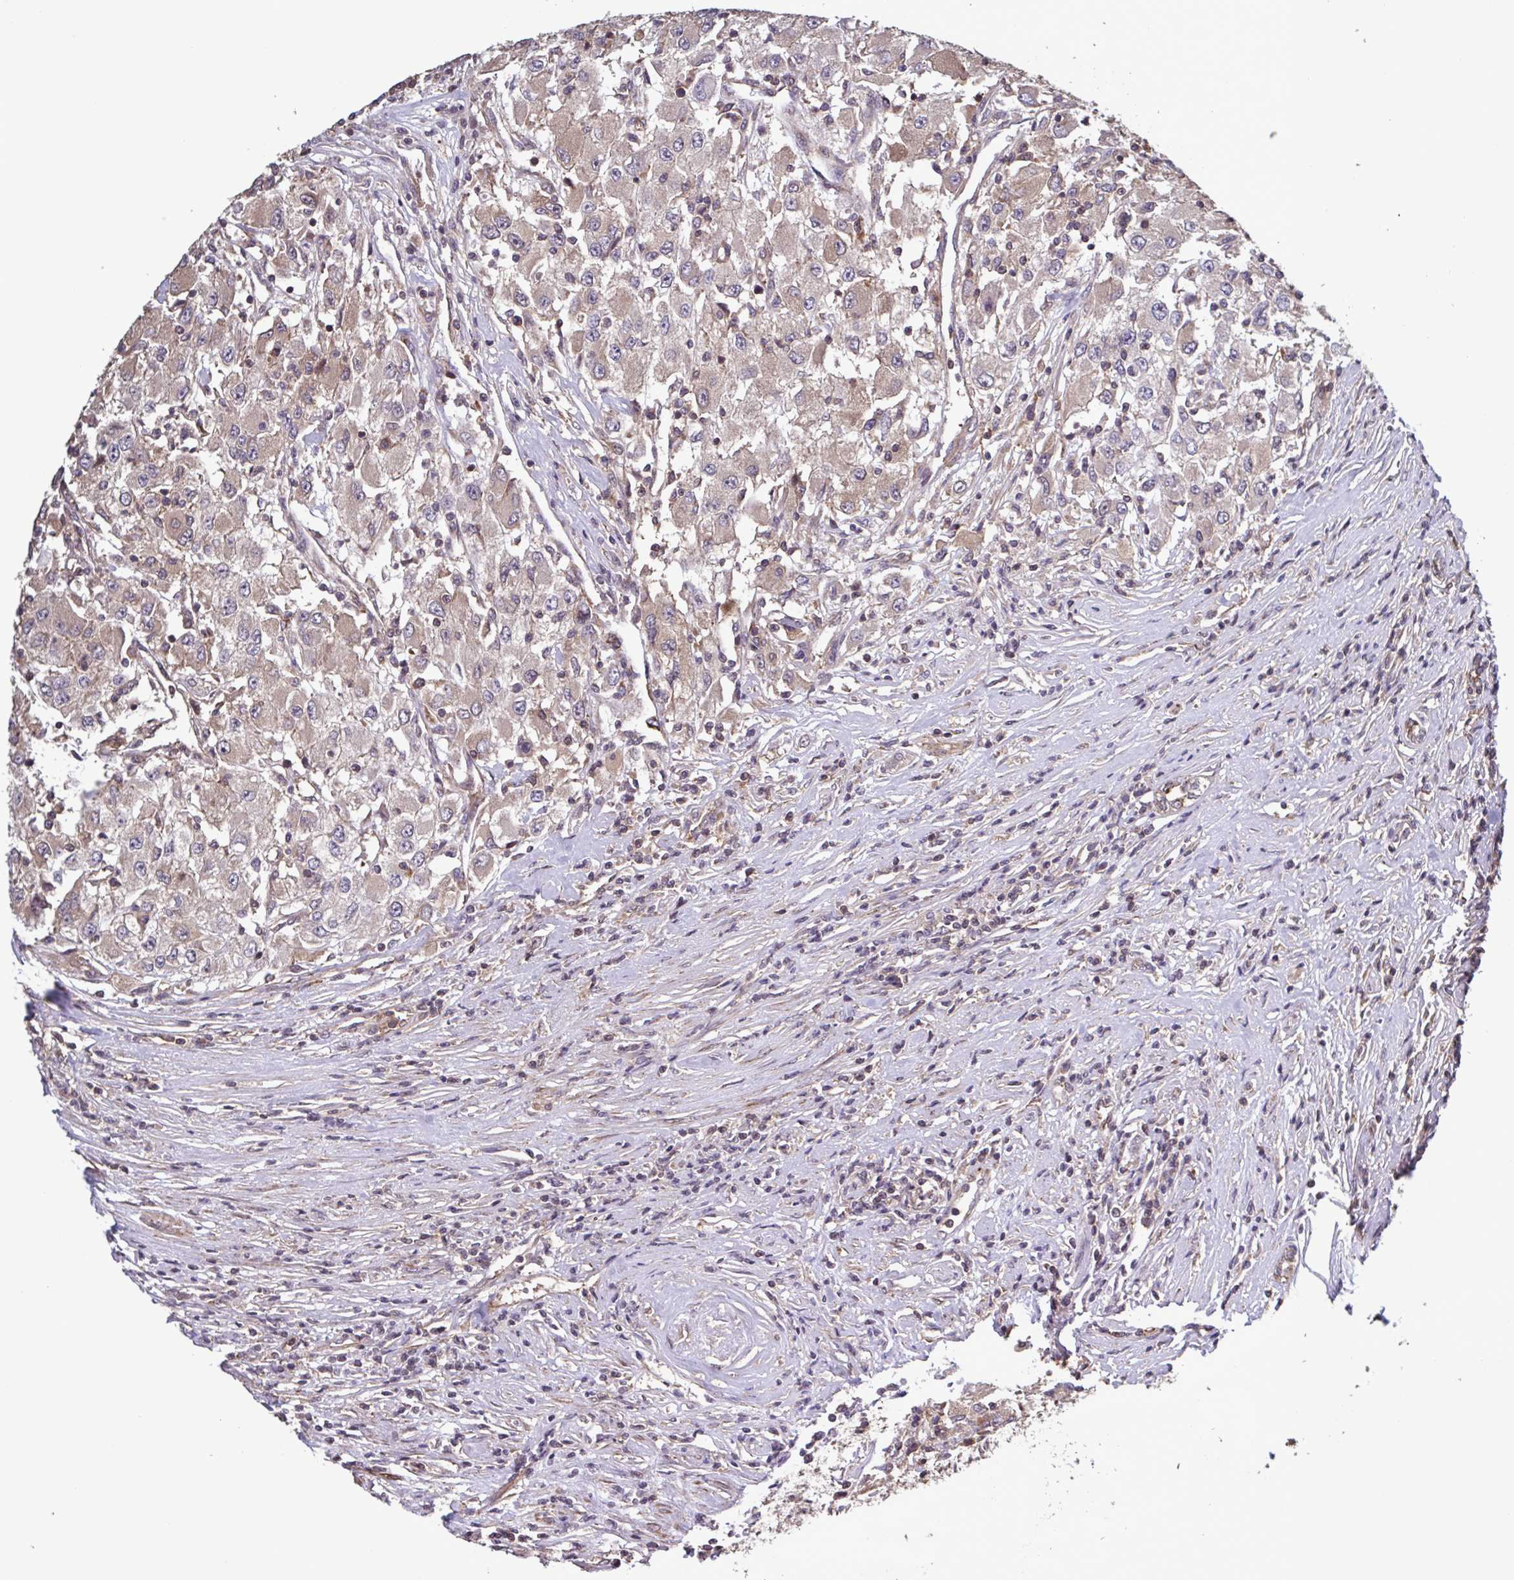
{"staining": {"intensity": "weak", "quantity": "25%-75%", "location": "cytoplasmic/membranous"}, "tissue": "renal cancer", "cell_type": "Tumor cells", "image_type": "cancer", "snomed": [{"axis": "morphology", "description": "Adenocarcinoma, NOS"}, {"axis": "topography", "description": "Kidney"}], "caption": "Adenocarcinoma (renal) was stained to show a protein in brown. There is low levels of weak cytoplasmic/membranous expression in about 25%-75% of tumor cells.", "gene": "ZNF200", "patient": {"sex": "female", "age": 67}}